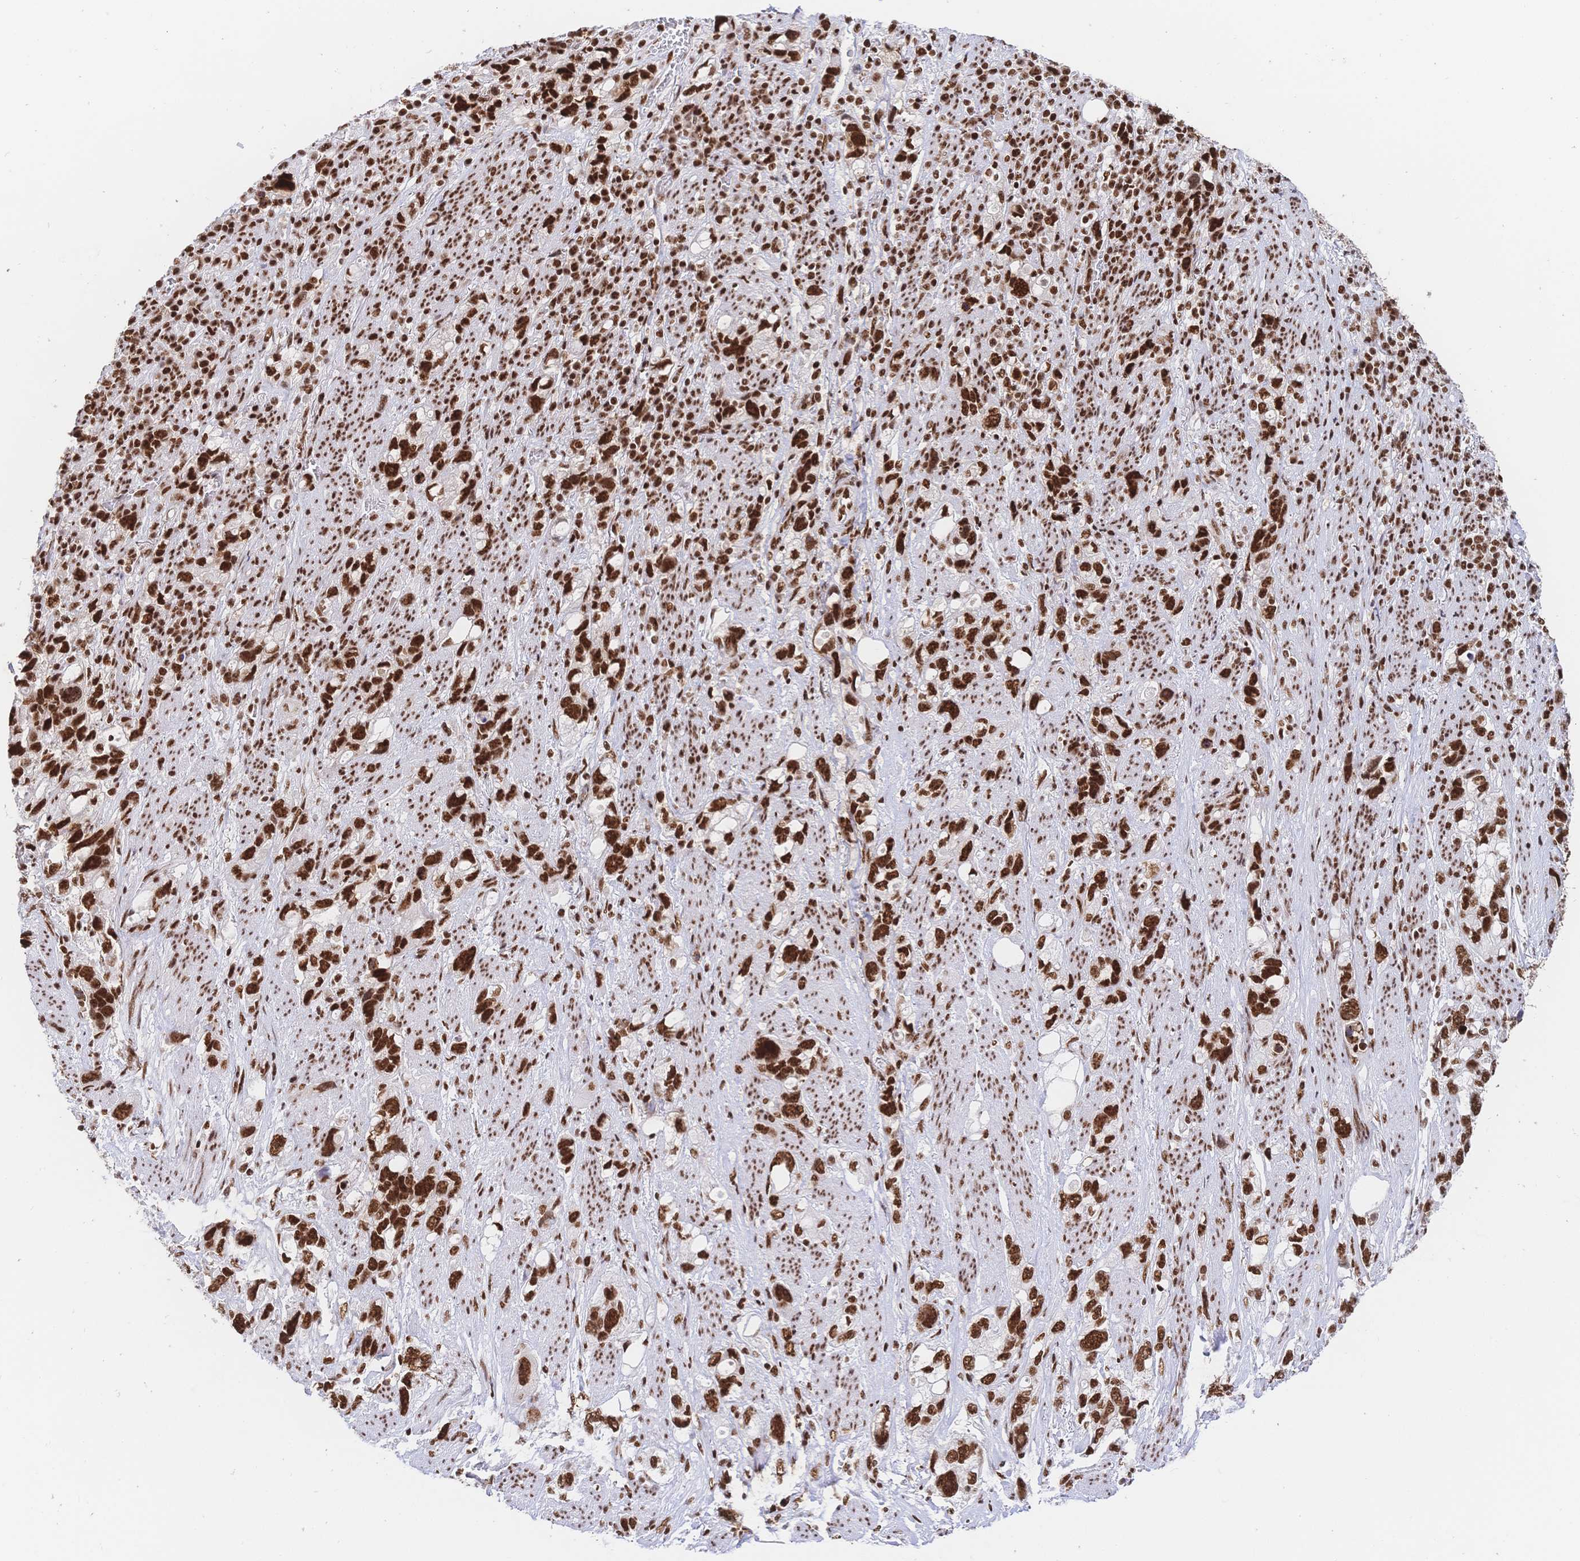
{"staining": {"intensity": "strong", "quantity": ">75%", "location": "nuclear"}, "tissue": "stomach cancer", "cell_type": "Tumor cells", "image_type": "cancer", "snomed": [{"axis": "morphology", "description": "Adenocarcinoma, NOS"}, {"axis": "topography", "description": "Stomach, upper"}], "caption": "Immunohistochemistry of human stomach adenocarcinoma shows high levels of strong nuclear positivity in about >75% of tumor cells.", "gene": "SRSF1", "patient": {"sex": "female", "age": 81}}